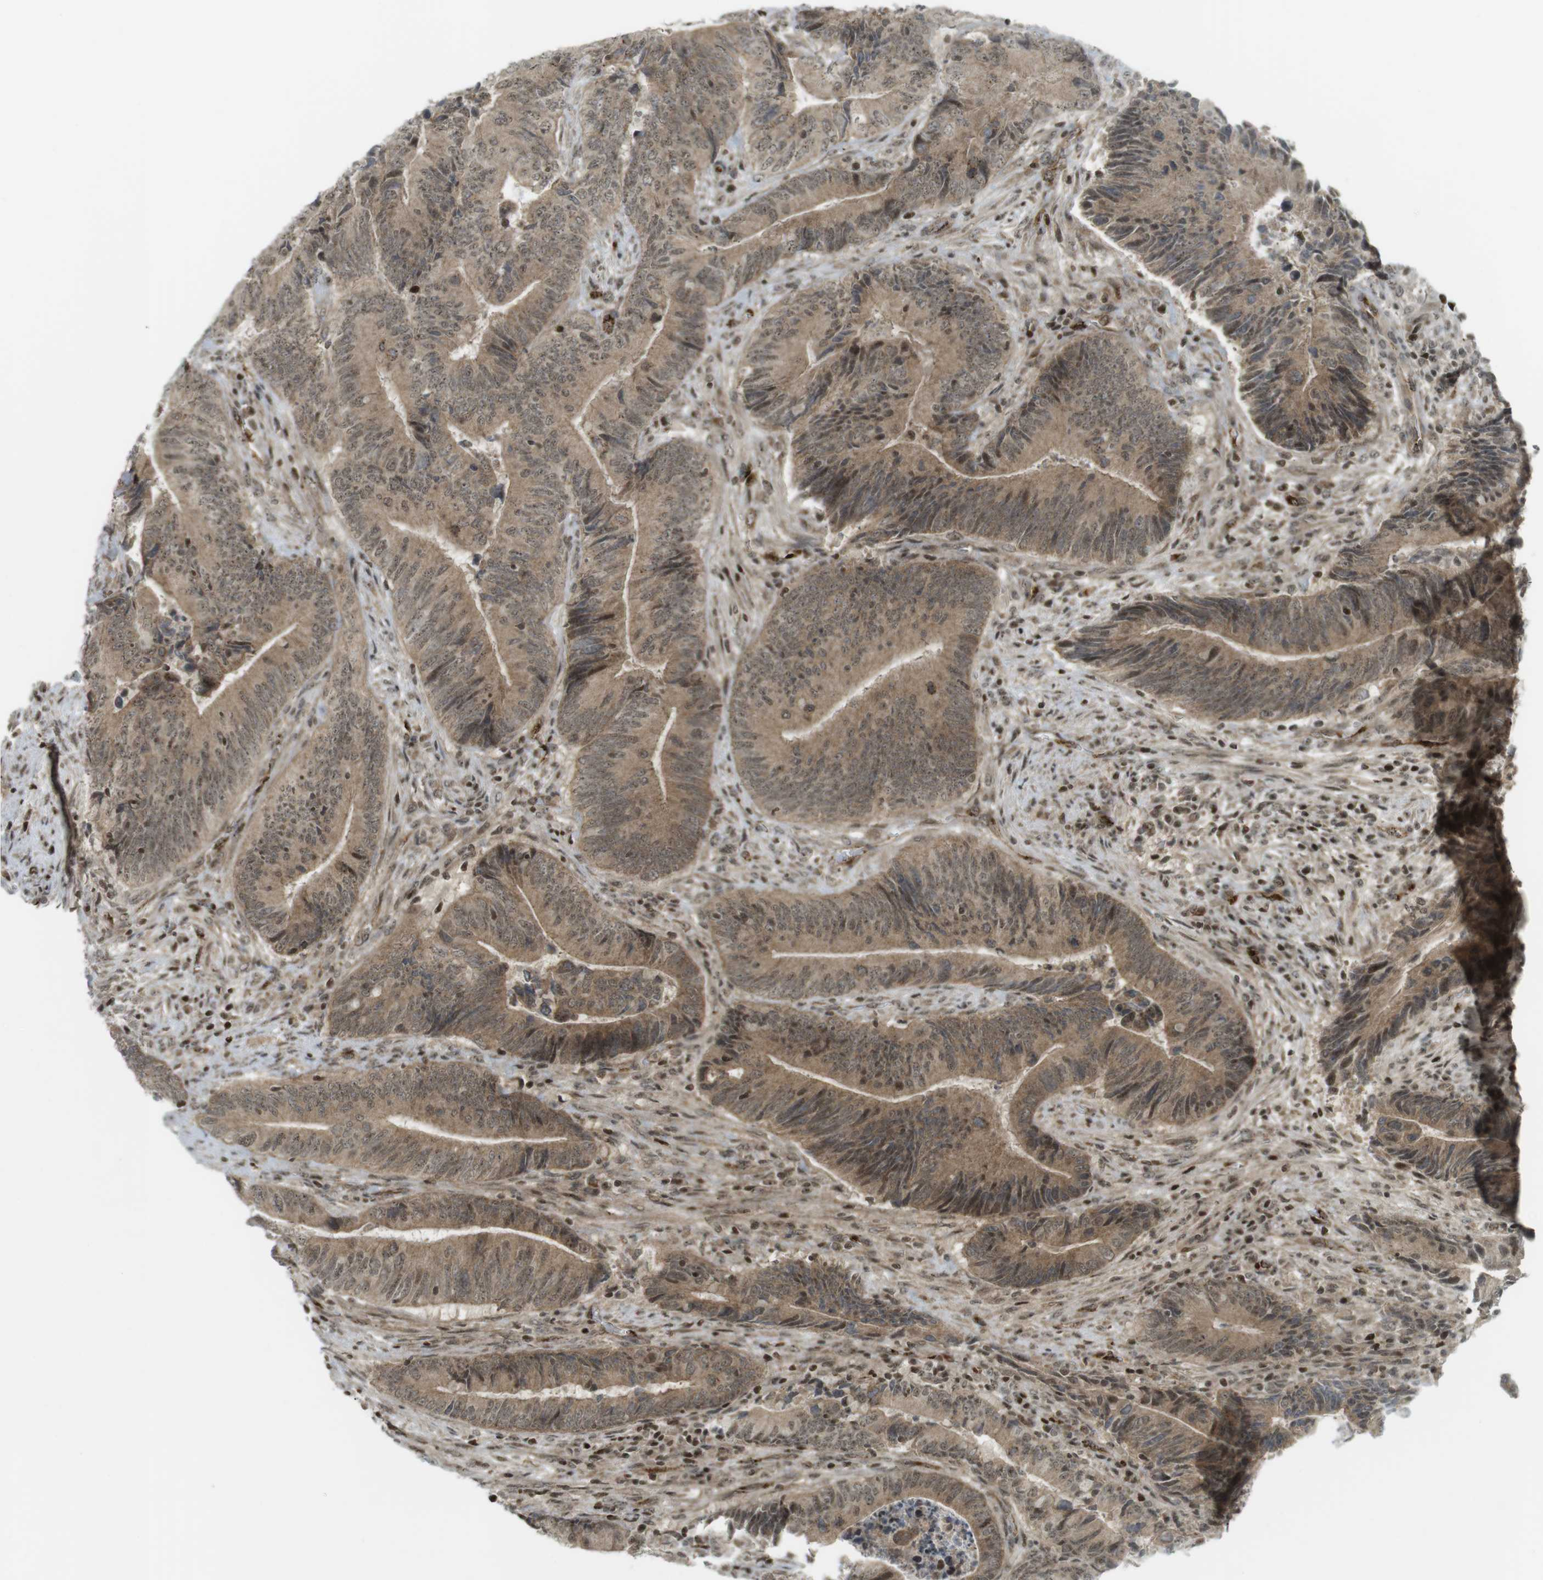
{"staining": {"intensity": "moderate", "quantity": ">75%", "location": "cytoplasmic/membranous,nuclear"}, "tissue": "colorectal cancer", "cell_type": "Tumor cells", "image_type": "cancer", "snomed": [{"axis": "morphology", "description": "Normal tissue, NOS"}, {"axis": "morphology", "description": "Adenocarcinoma, NOS"}, {"axis": "topography", "description": "Colon"}], "caption": "Immunohistochemical staining of colorectal cancer exhibits medium levels of moderate cytoplasmic/membranous and nuclear staining in approximately >75% of tumor cells.", "gene": "PPP1R13B", "patient": {"sex": "male", "age": 56}}